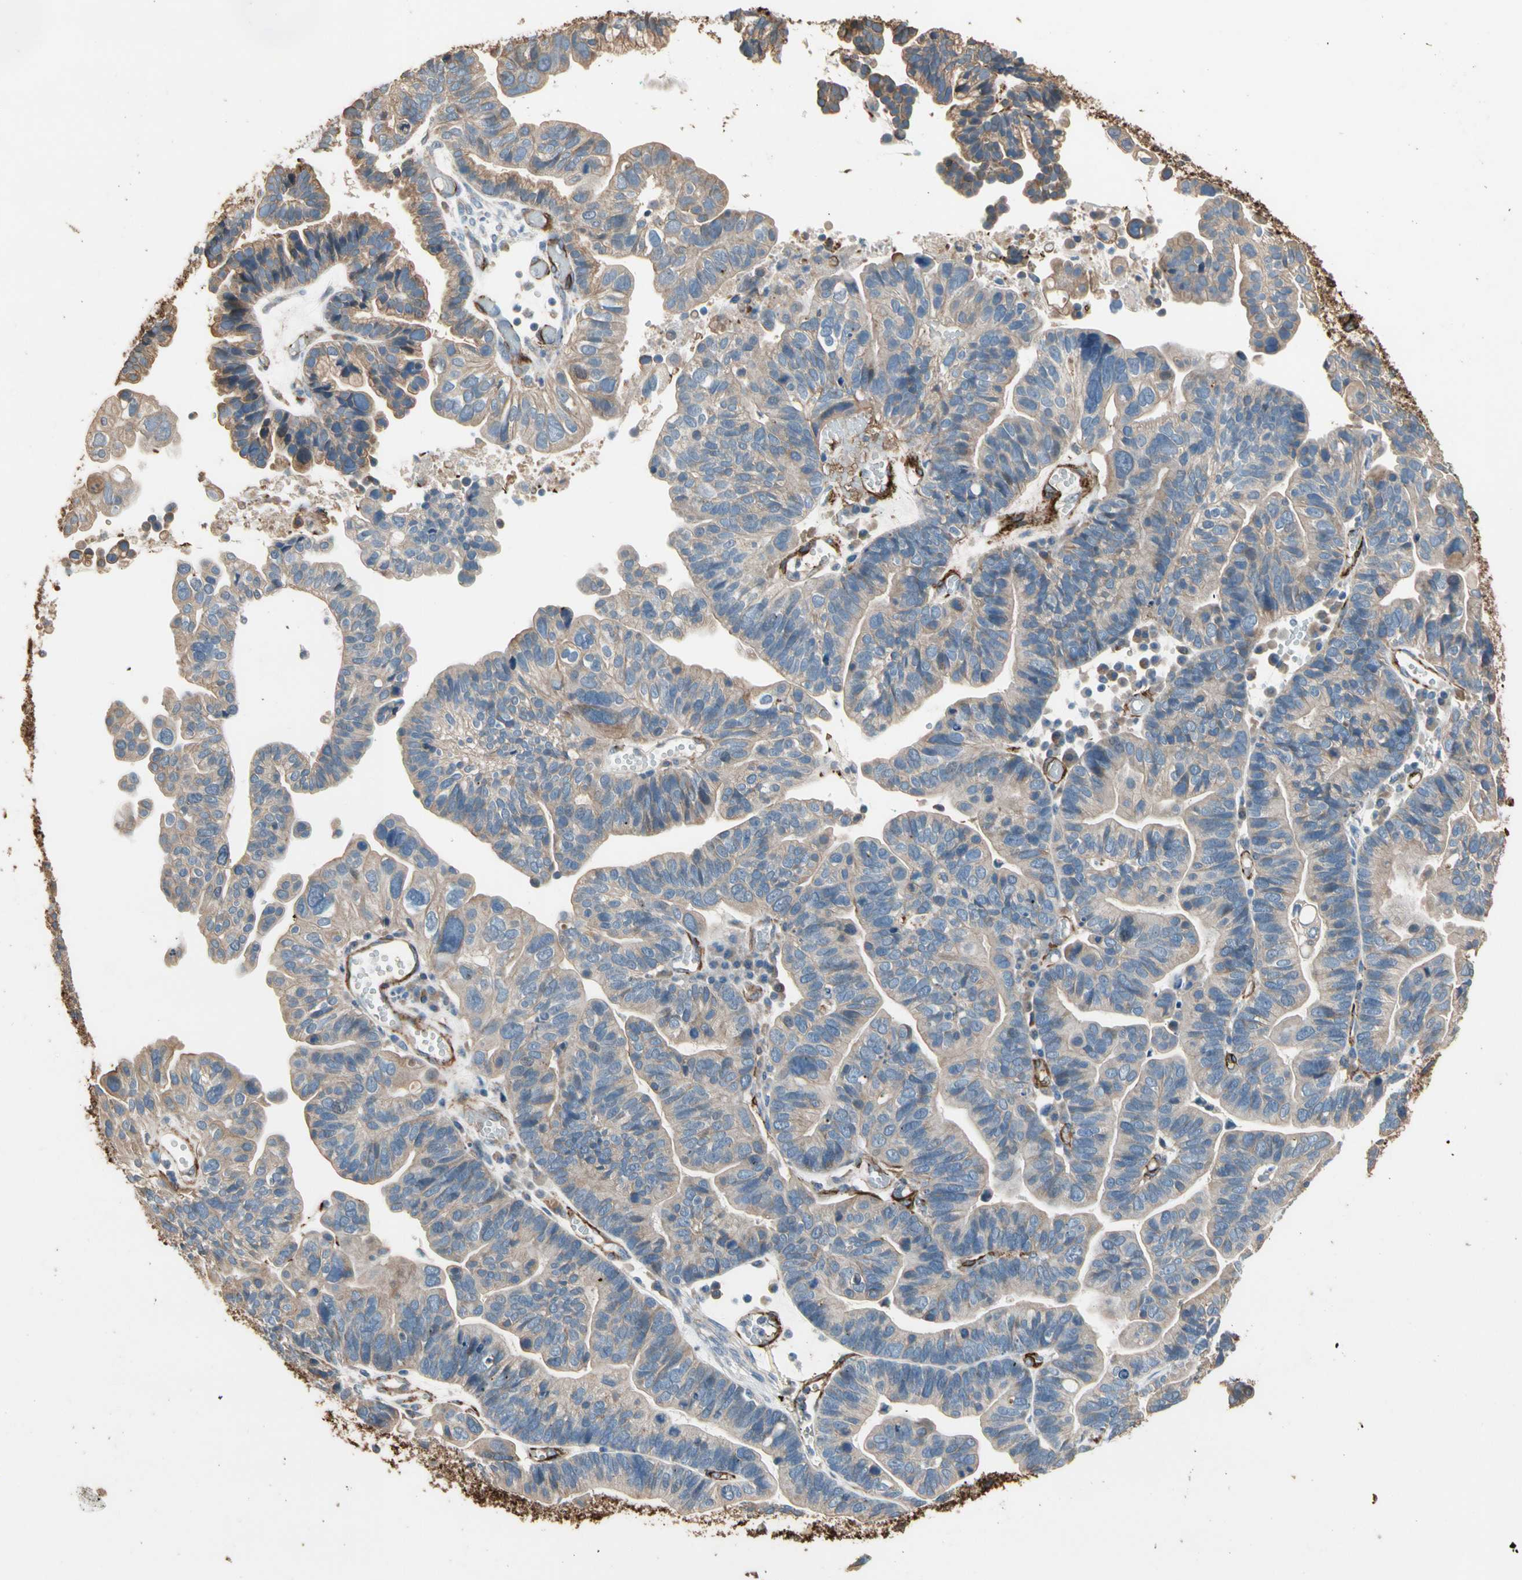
{"staining": {"intensity": "weak", "quantity": ">75%", "location": "cytoplasmic/membranous"}, "tissue": "ovarian cancer", "cell_type": "Tumor cells", "image_type": "cancer", "snomed": [{"axis": "morphology", "description": "Cystadenocarcinoma, serous, NOS"}, {"axis": "topography", "description": "Ovary"}], "caption": "Protein expression analysis of human serous cystadenocarcinoma (ovarian) reveals weak cytoplasmic/membranous expression in approximately >75% of tumor cells. (DAB (3,3'-diaminobenzidine) IHC, brown staining for protein, blue staining for nuclei).", "gene": "SUSD2", "patient": {"sex": "female", "age": 56}}